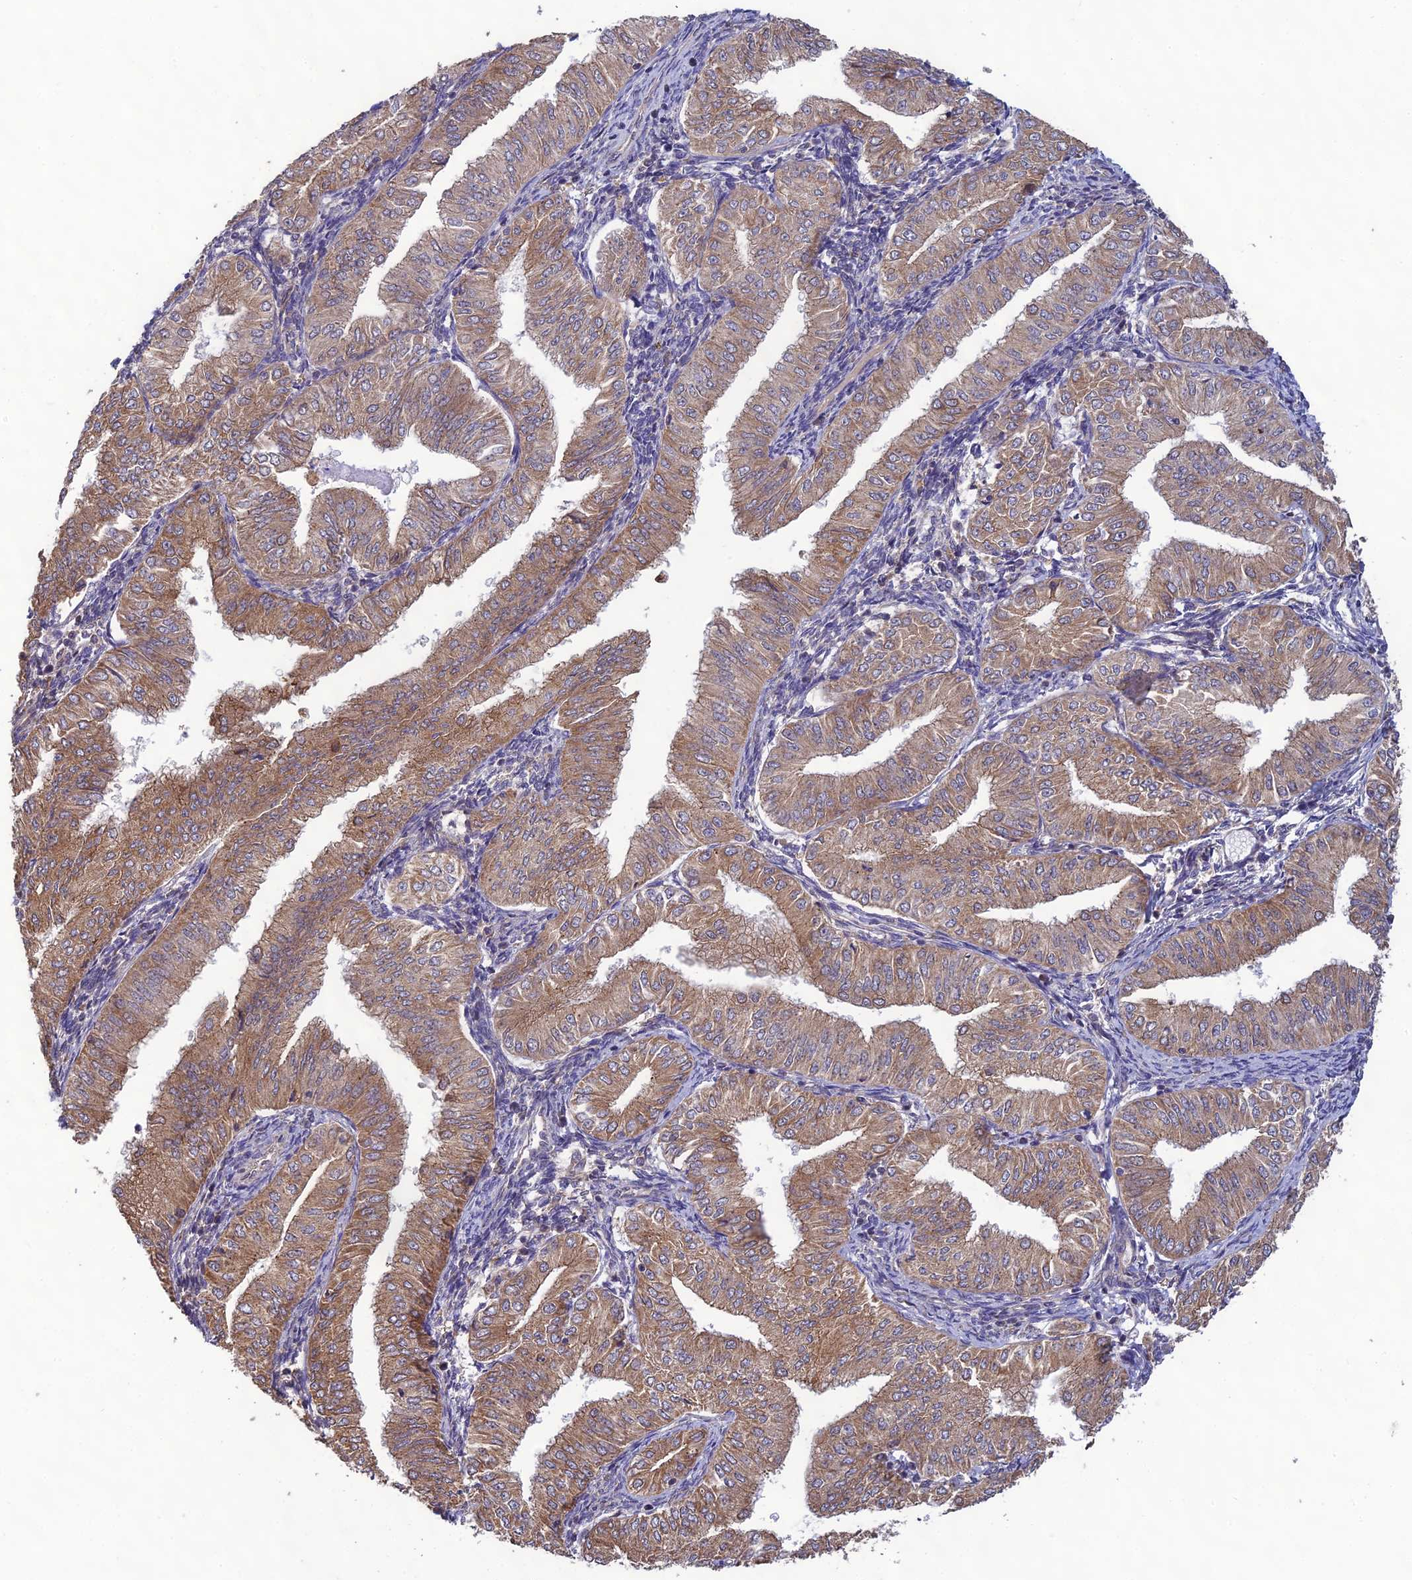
{"staining": {"intensity": "moderate", "quantity": ">75%", "location": "cytoplasmic/membranous"}, "tissue": "endometrial cancer", "cell_type": "Tumor cells", "image_type": "cancer", "snomed": [{"axis": "morphology", "description": "Normal tissue, NOS"}, {"axis": "morphology", "description": "Adenocarcinoma, NOS"}, {"axis": "topography", "description": "Endometrium"}], "caption": "This micrograph displays immunohistochemistry (IHC) staining of endometrial cancer (adenocarcinoma), with medium moderate cytoplasmic/membranous staining in about >75% of tumor cells.", "gene": "MRNIP", "patient": {"sex": "female", "age": 53}}